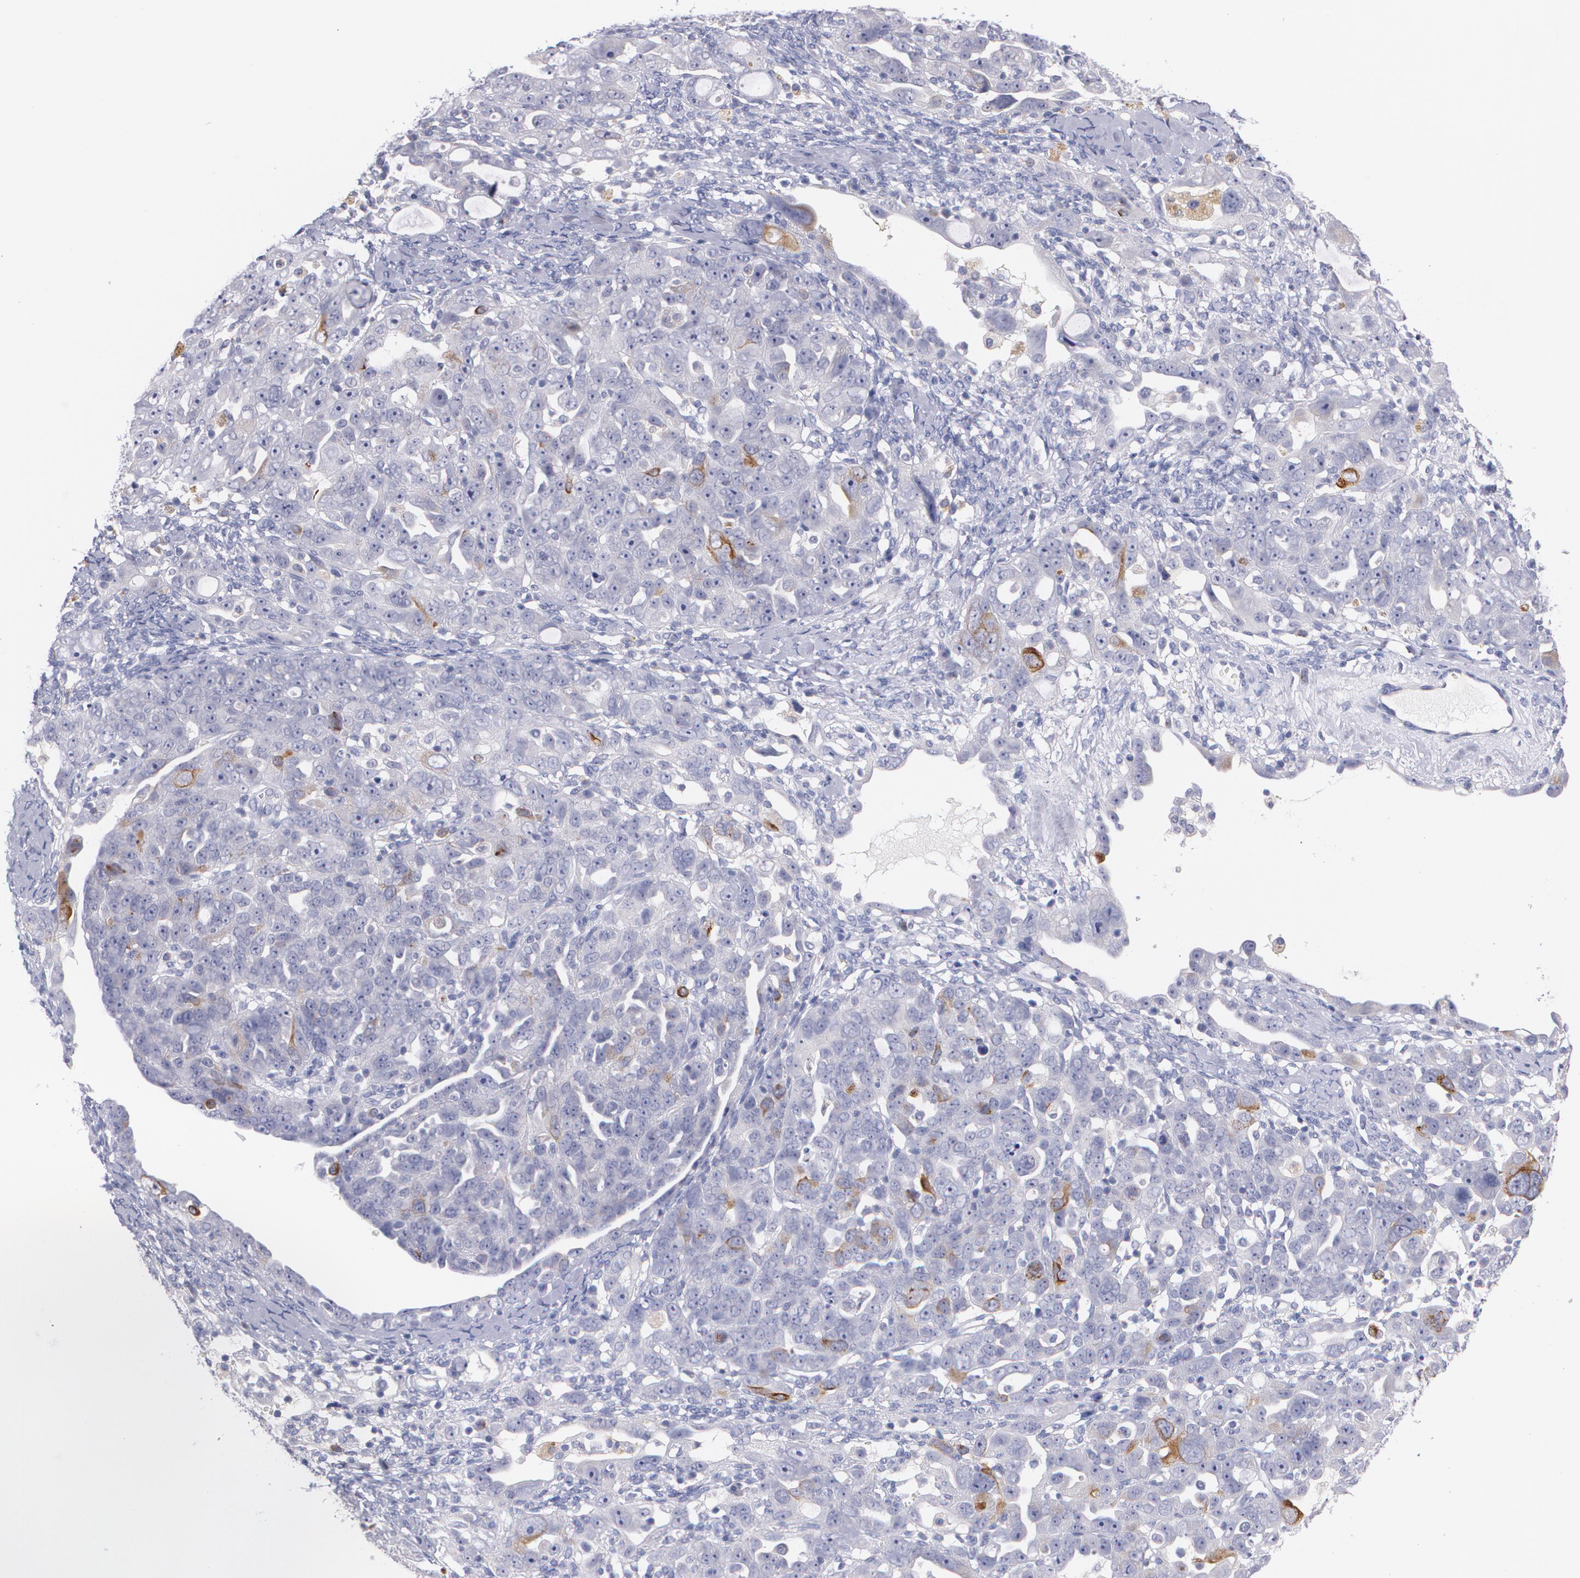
{"staining": {"intensity": "strong", "quantity": "<25%", "location": "cytoplasmic/membranous"}, "tissue": "ovarian cancer", "cell_type": "Tumor cells", "image_type": "cancer", "snomed": [{"axis": "morphology", "description": "Cystadenocarcinoma, serous, NOS"}, {"axis": "topography", "description": "Ovary"}], "caption": "About <25% of tumor cells in human ovarian cancer show strong cytoplasmic/membranous protein expression as visualized by brown immunohistochemical staining.", "gene": "HMMR", "patient": {"sex": "female", "age": 66}}